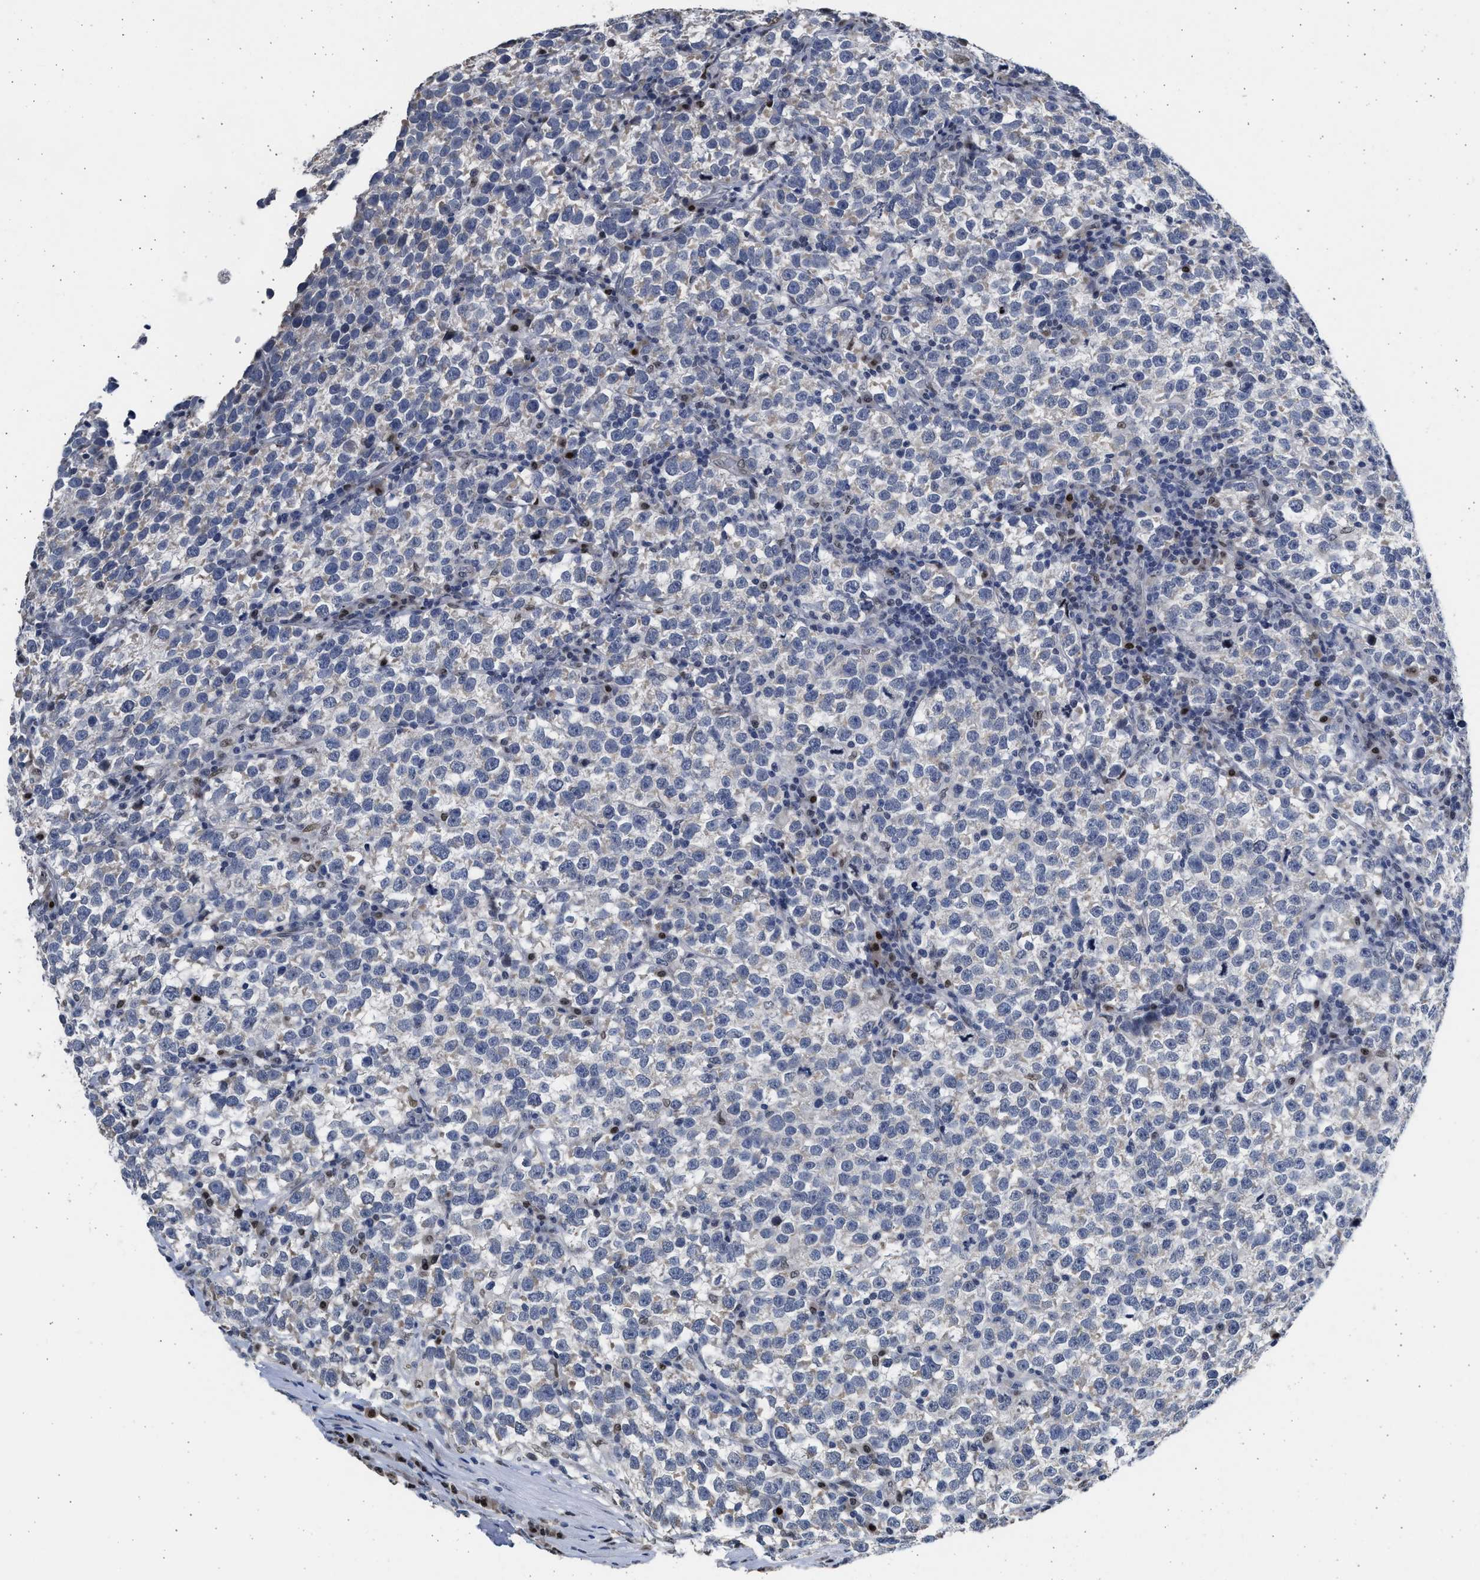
{"staining": {"intensity": "weak", "quantity": "<25%", "location": "cytoplasmic/membranous"}, "tissue": "testis cancer", "cell_type": "Tumor cells", "image_type": "cancer", "snomed": [{"axis": "morphology", "description": "Normal tissue, NOS"}, {"axis": "morphology", "description": "Seminoma, NOS"}, {"axis": "topography", "description": "Testis"}], "caption": "The immunohistochemistry (IHC) histopathology image has no significant positivity in tumor cells of testis cancer tissue.", "gene": "HMGN3", "patient": {"sex": "male", "age": 43}}